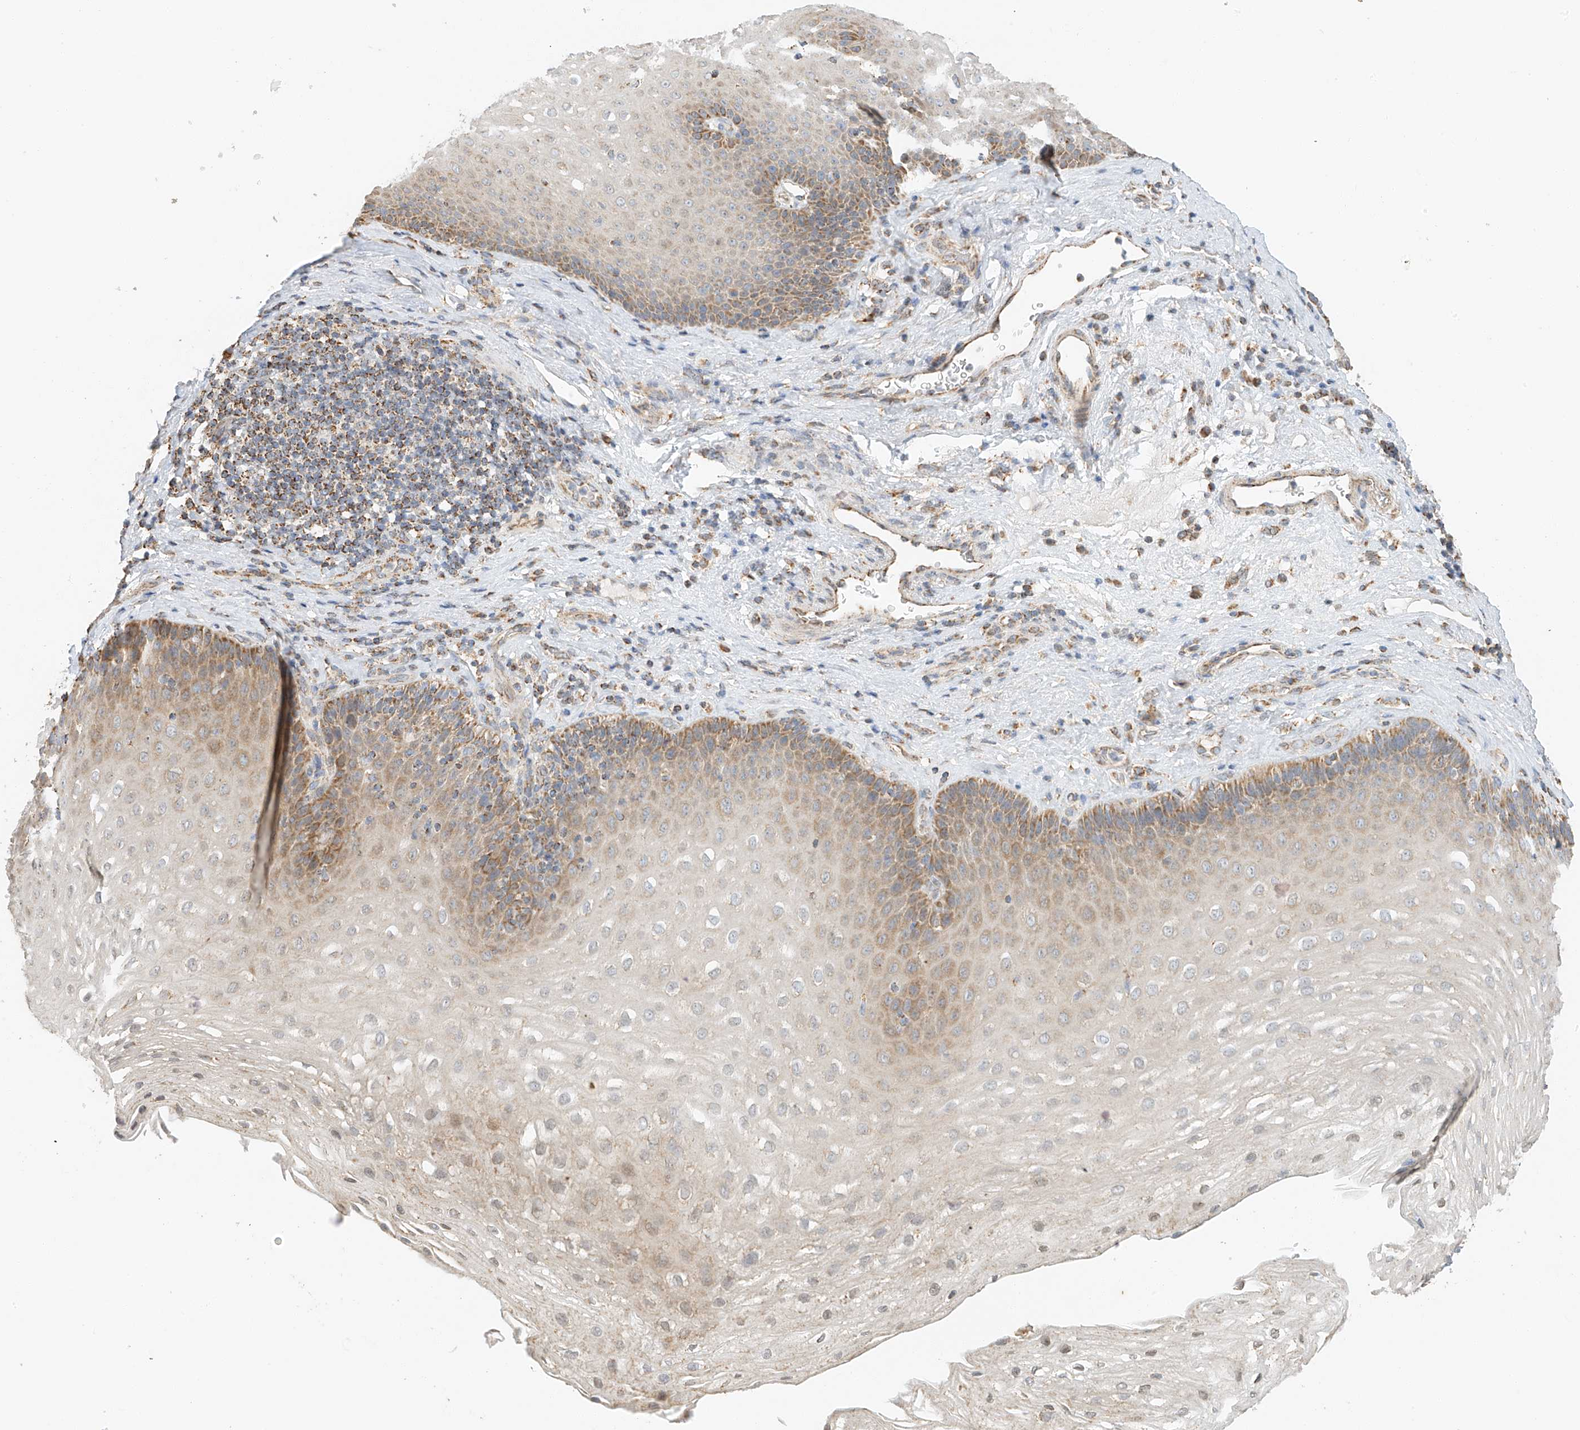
{"staining": {"intensity": "moderate", "quantity": "25%-75%", "location": "cytoplasmic/membranous"}, "tissue": "esophagus", "cell_type": "Squamous epithelial cells", "image_type": "normal", "snomed": [{"axis": "morphology", "description": "Normal tissue, NOS"}, {"axis": "topography", "description": "Esophagus"}], "caption": "Benign esophagus displays moderate cytoplasmic/membranous expression in approximately 25%-75% of squamous epithelial cells, visualized by immunohistochemistry.", "gene": "YIPF7", "patient": {"sex": "female", "age": 66}}